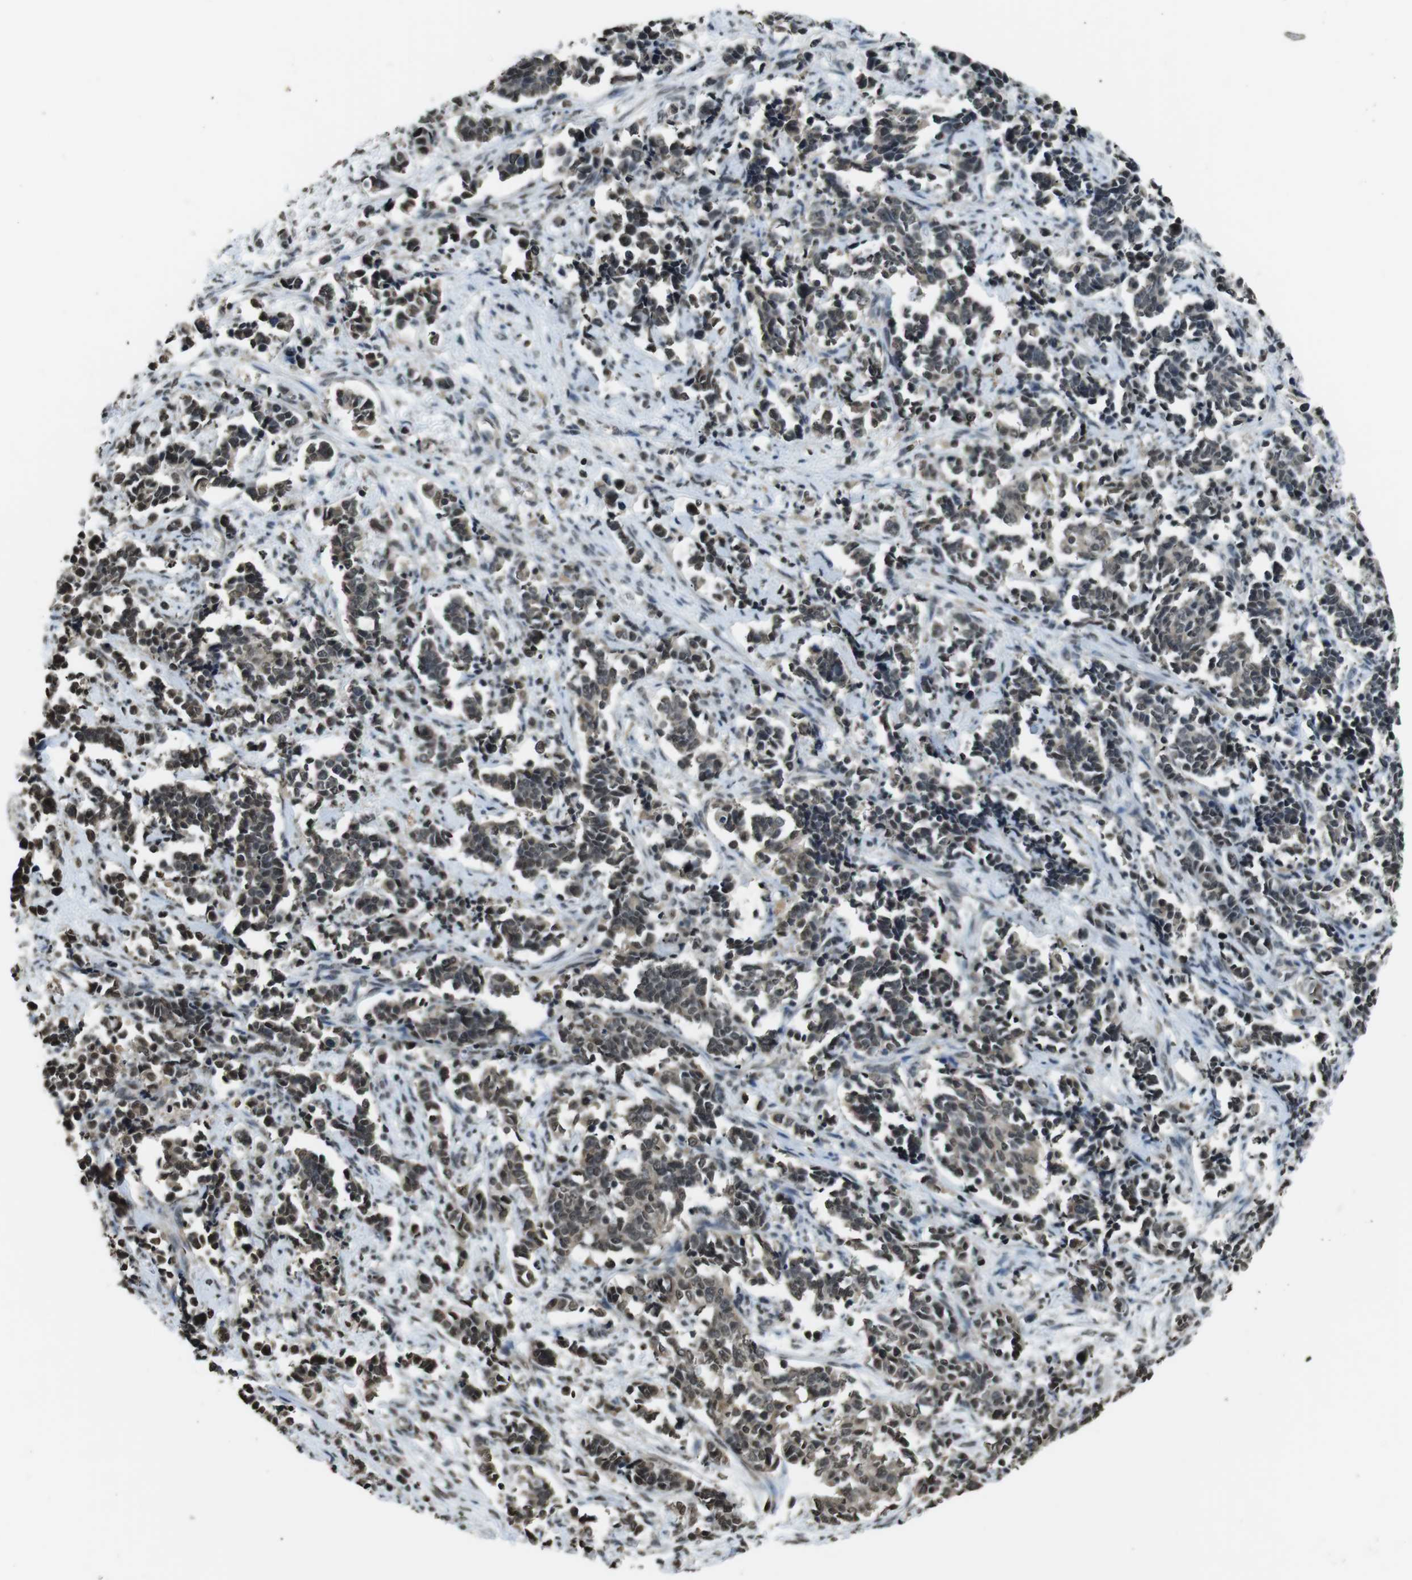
{"staining": {"intensity": "moderate", "quantity": ">75%", "location": "nuclear"}, "tissue": "cervical cancer", "cell_type": "Tumor cells", "image_type": "cancer", "snomed": [{"axis": "morphology", "description": "Normal tissue, NOS"}, {"axis": "morphology", "description": "Squamous cell carcinoma, NOS"}, {"axis": "topography", "description": "Cervix"}], "caption": "A high-resolution histopathology image shows immunohistochemistry (IHC) staining of cervical squamous cell carcinoma, which shows moderate nuclear positivity in approximately >75% of tumor cells. The staining was performed using DAB (3,3'-diaminobenzidine) to visualize the protein expression in brown, while the nuclei were stained in blue with hematoxylin (Magnification: 20x).", "gene": "MAF", "patient": {"sex": "female", "age": 35}}